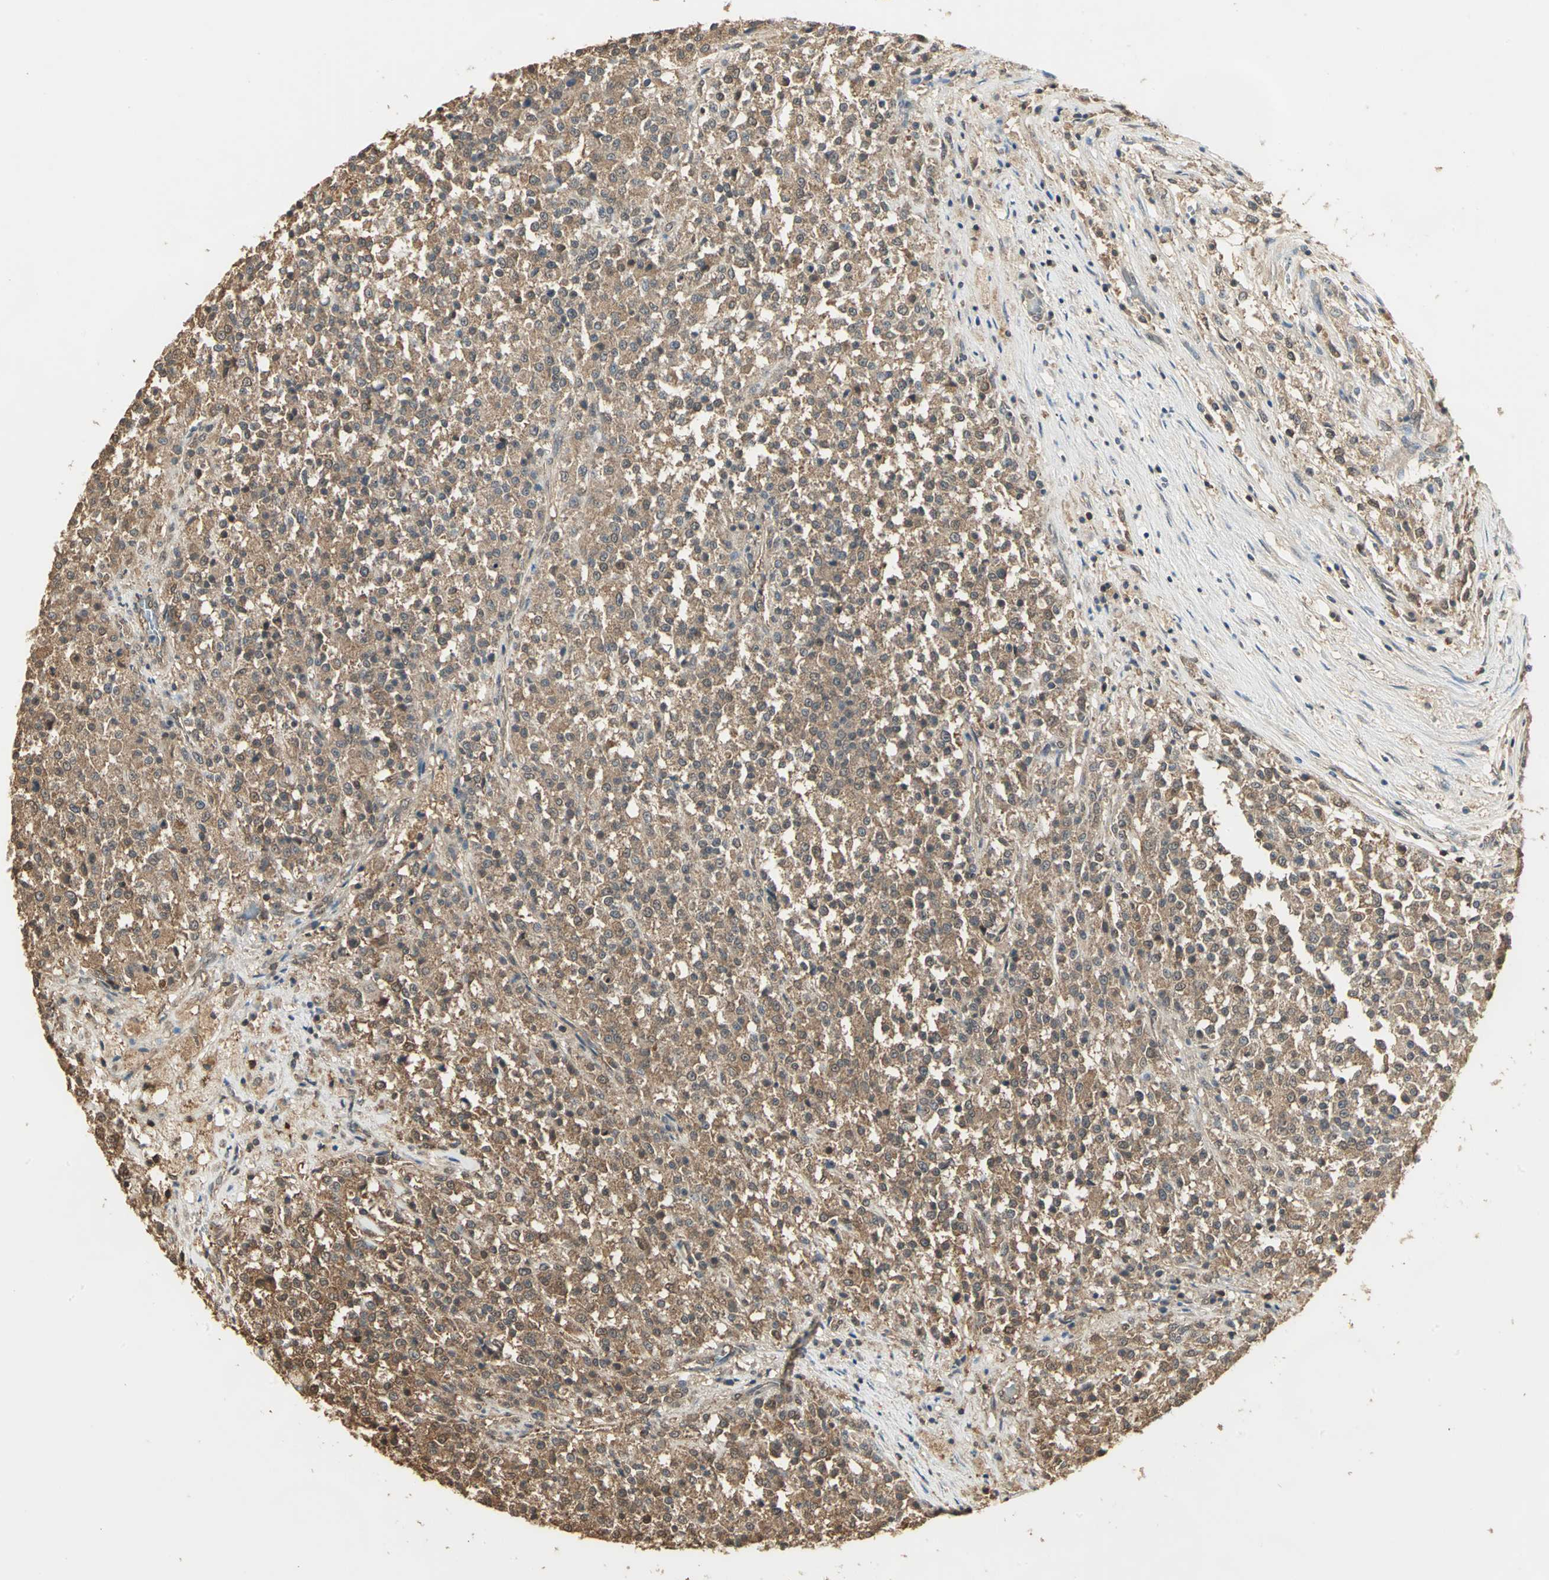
{"staining": {"intensity": "moderate", "quantity": ">75%", "location": "cytoplasmic/membranous"}, "tissue": "testis cancer", "cell_type": "Tumor cells", "image_type": "cancer", "snomed": [{"axis": "morphology", "description": "Seminoma, NOS"}, {"axis": "topography", "description": "Testis"}], "caption": "Brown immunohistochemical staining in testis seminoma displays moderate cytoplasmic/membranous staining in approximately >75% of tumor cells. The protein of interest is stained brown, and the nuclei are stained in blue (DAB (3,3'-diaminobenzidine) IHC with brightfield microscopy, high magnification).", "gene": "PARK7", "patient": {"sex": "male", "age": 59}}